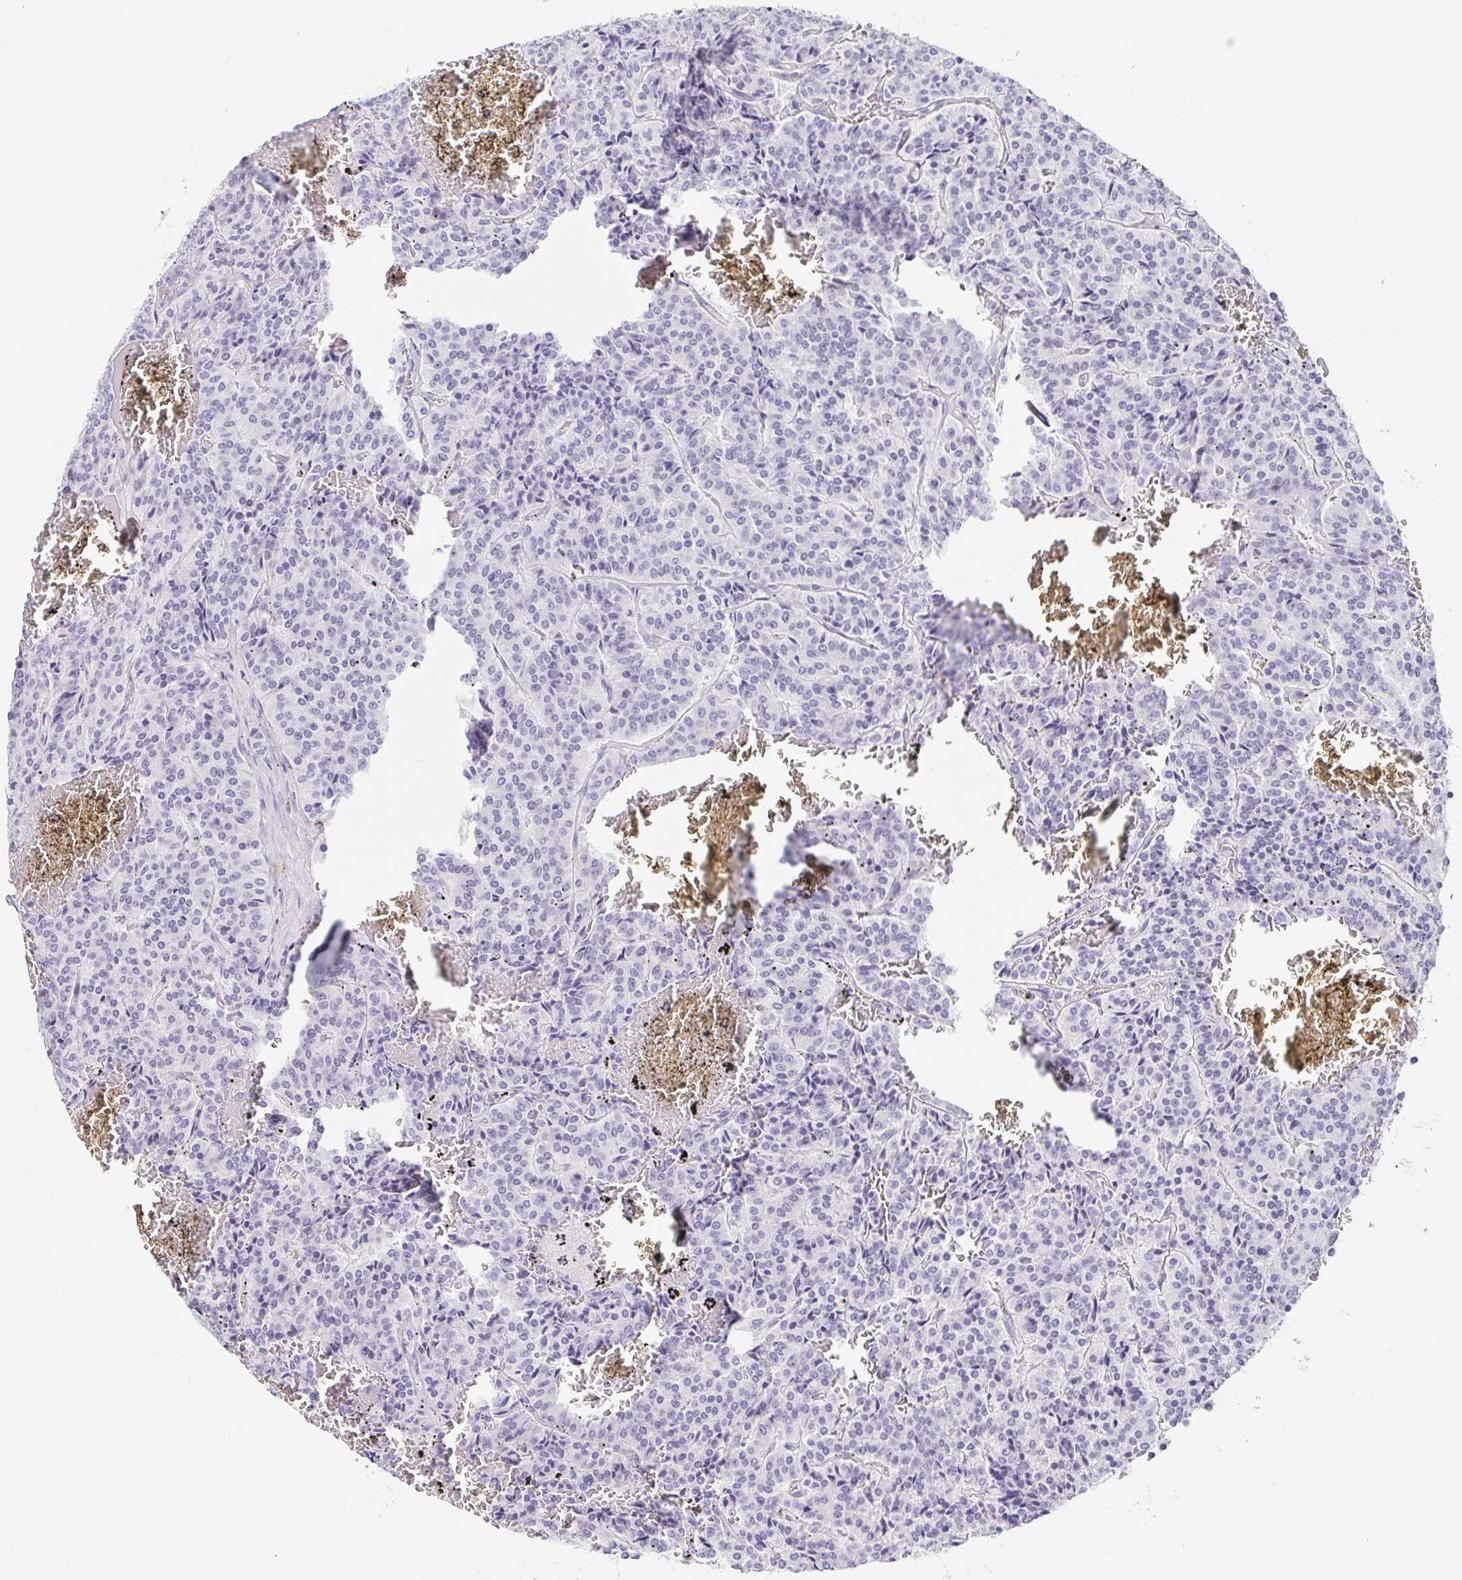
{"staining": {"intensity": "negative", "quantity": "none", "location": "none"}, "tissue": "carcinoid", "cell_type": "Tumor cells", "image_type": "cancer", "snomed": [{"axis": "morphology", "description": "Carcinoid, malignant, NOS"}, {"axis": "topography", "description": "Lung"}], "caption": "Protein analysis of carcinoid (malignant) demonstrates no significant positivity in tumor cells.", "gene": "TCF3", "patient": {"sex": "male", "age": 70}}